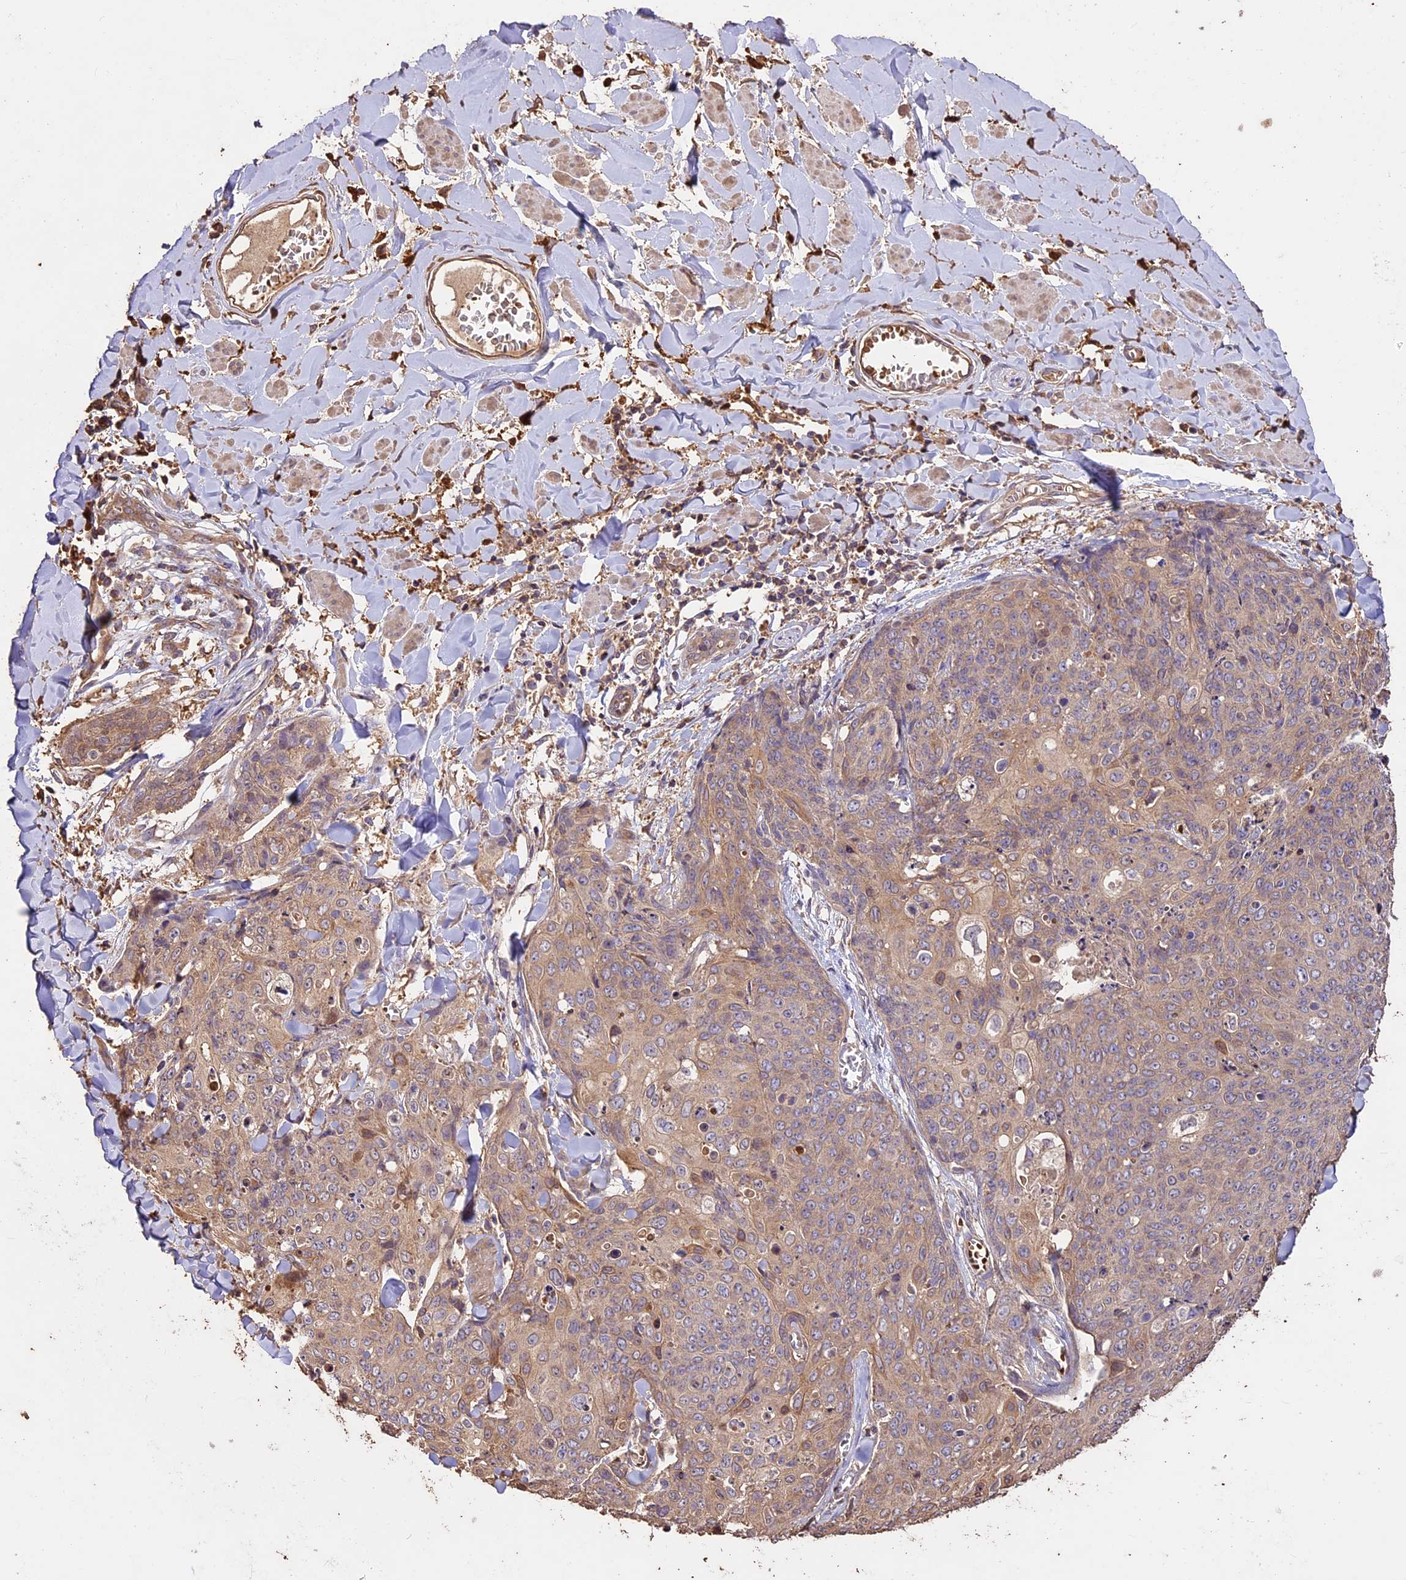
{"staining": {"intensity": "weak", "quantity": ">75%", "location": "cytoplasmic/membranous"}, "tissue": "skin cancer", "cell_type": "Tumor cells", "image_type": "cancer", "snomed": [{"axis": "morphology", "description": "Squamous cell carcinoma, NOS"}, {"axis": "topography", "description": "Skin"}, {"axis": "topography", "description": "Vulva"}], "caption": "Squamous cell carcinoma (skin) stained with a brown dye displays weak cytoplasmic/membranous positive staining in approximately >75% of tumor cells.", "gene": "CRLF1", "patient": {"sex": "female", "age": 85}}